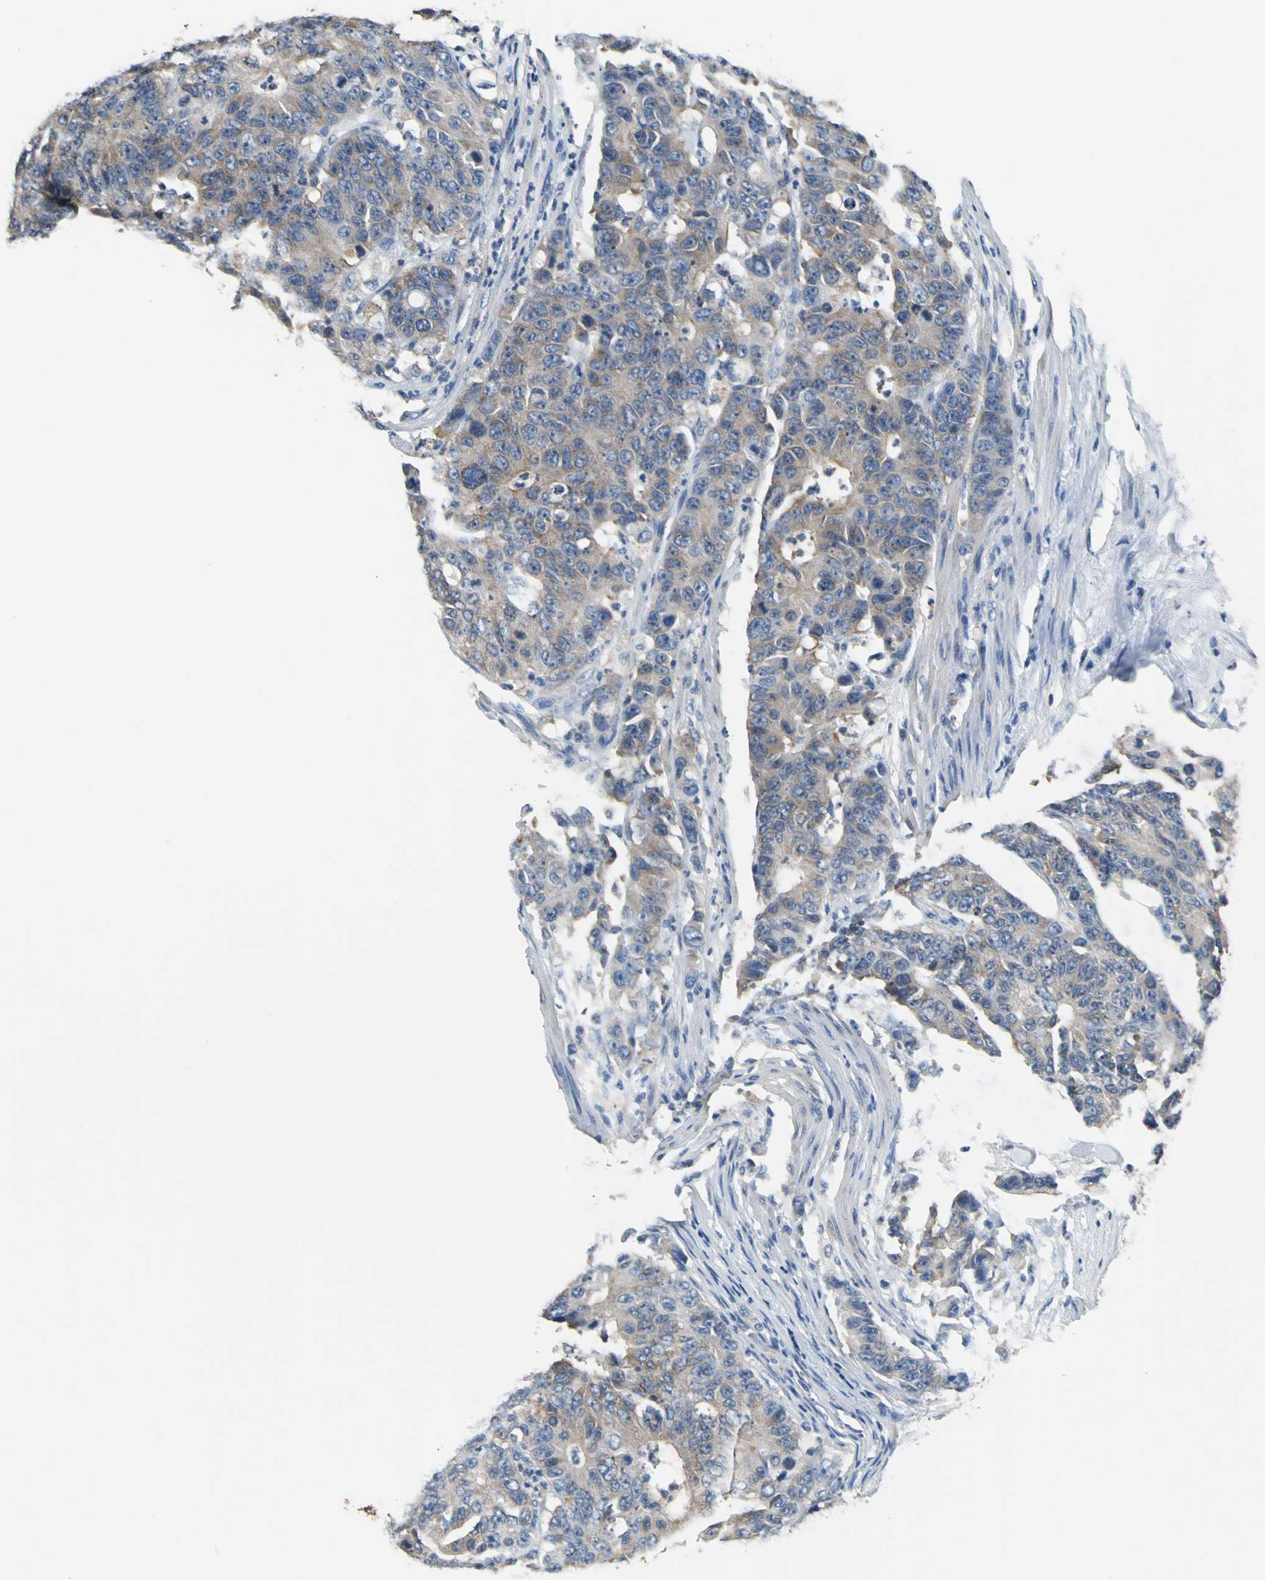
{"staining": {"intensity": "weak", "quantity": "25%-75%", "location": "cytoplasmic/membranous"}, "tissue": "colorectal cancer", "cell_type": "Tumor cells", "image_type": "cancer", "snomed": [{"axis": "morphology", "description": "Adenocarcinoma, NOS"}, {"axis": "topography", "description": "Colon"}], "caption": "Immunohistochemical staining of human colorectal cancer demonstrates low levels of weak cytoplasmic/membranous protein staining in about 25%-75% of tumor cells.", "gene": "PRKCA", "patient": {"sex": "female", "age": 86}}